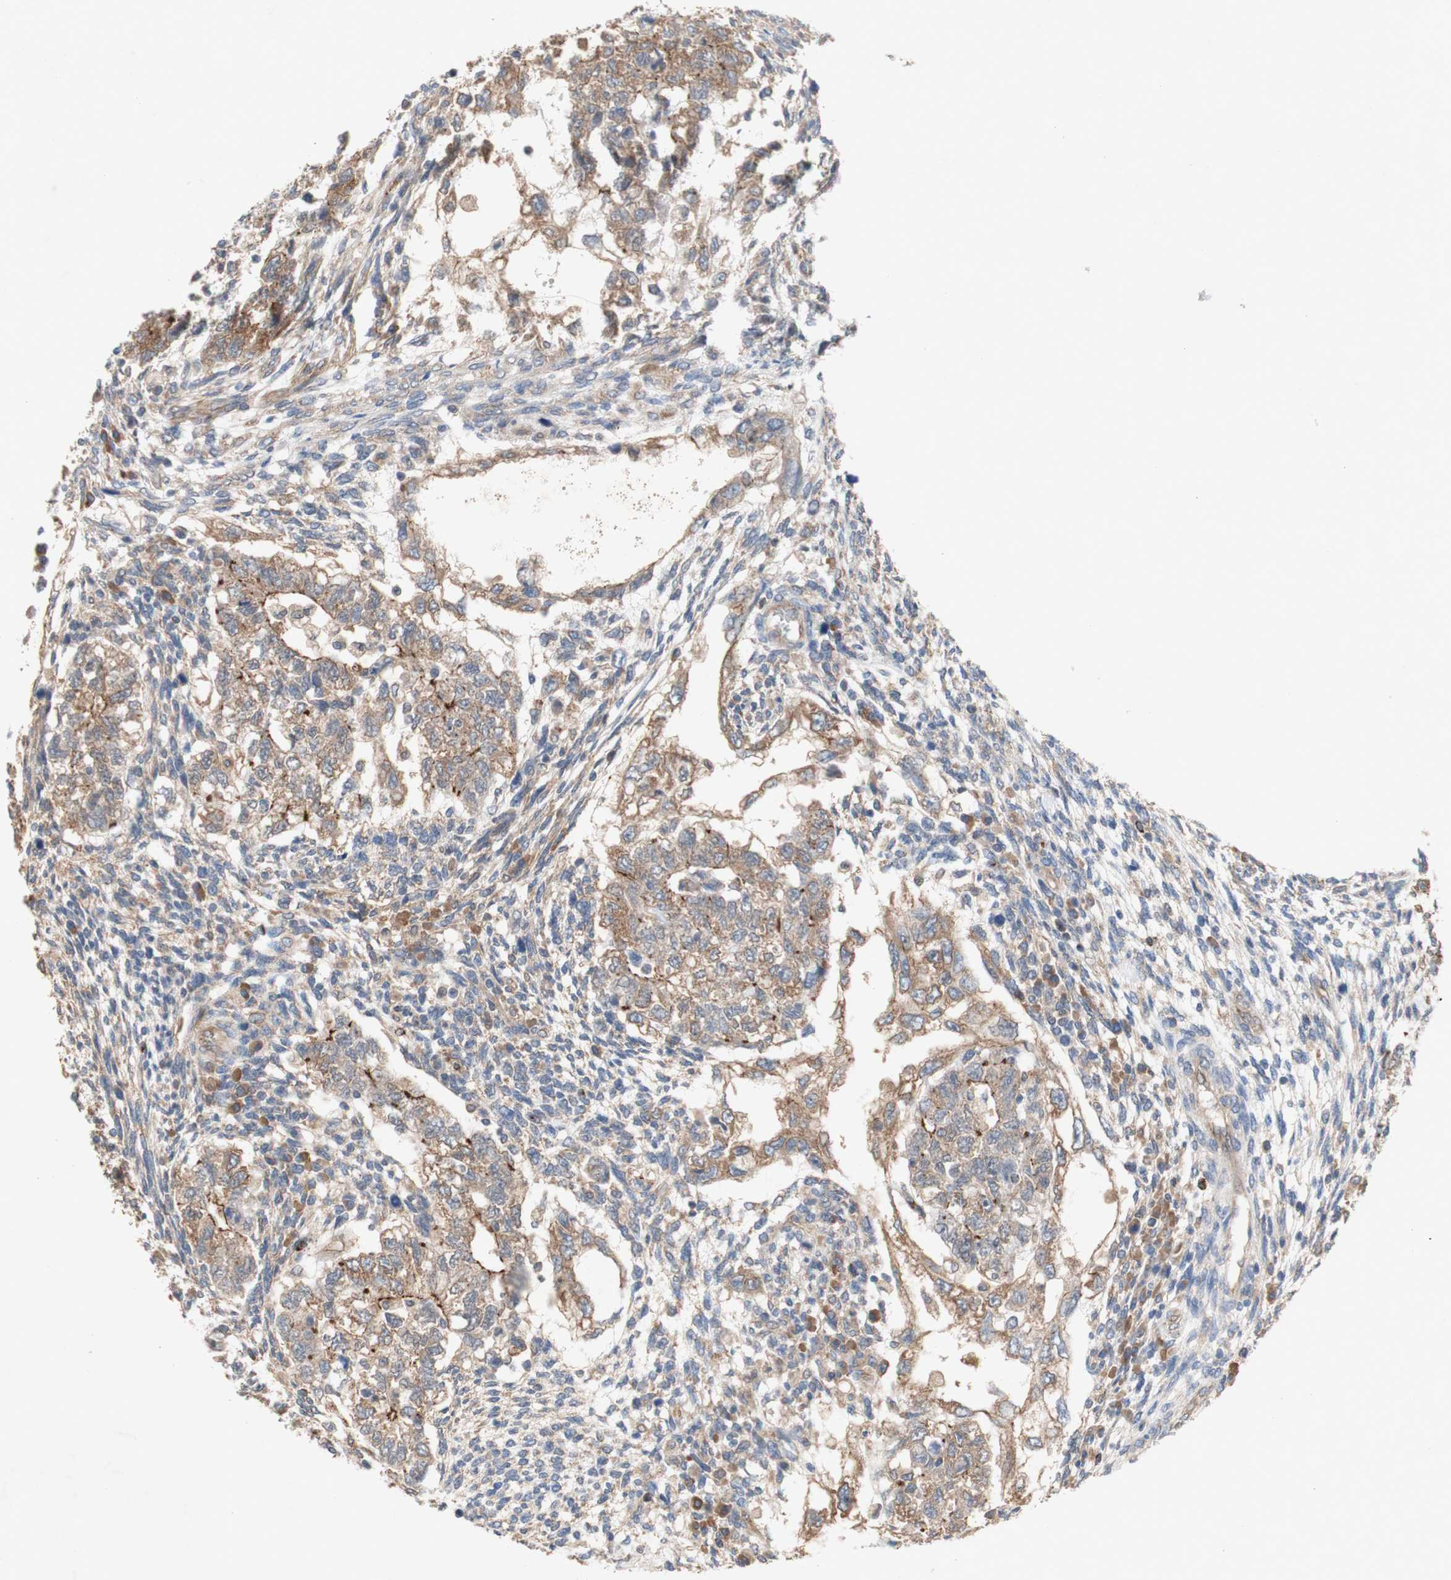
{"staining": {"intensity": "moderate", "quantity": ">75%", "location": "cytoplasmic/membranous"}, "tissue": "testis cancer", "cell_type": "Tumor cells", "image_type": "cancer", "snomed": [{"axis": "morphology", "description": "Normal tissue, NOS"}, {"axis": "morphology", "description": "Carcinoma, Embryonal, NOS"}, {"axis": "topography", "description": "Testis"}], "caption": "Moderate cytoplasmic/membranous staining is seen in approximately >75% of tumor cells in embryonal carcinoma (testis). (DAB (3,3'-diaminobenzidine) IHC with brightfield microscopy, high magnification).", "gene": "PDGFB", "patient": {"sex": "male", "age": 36}}